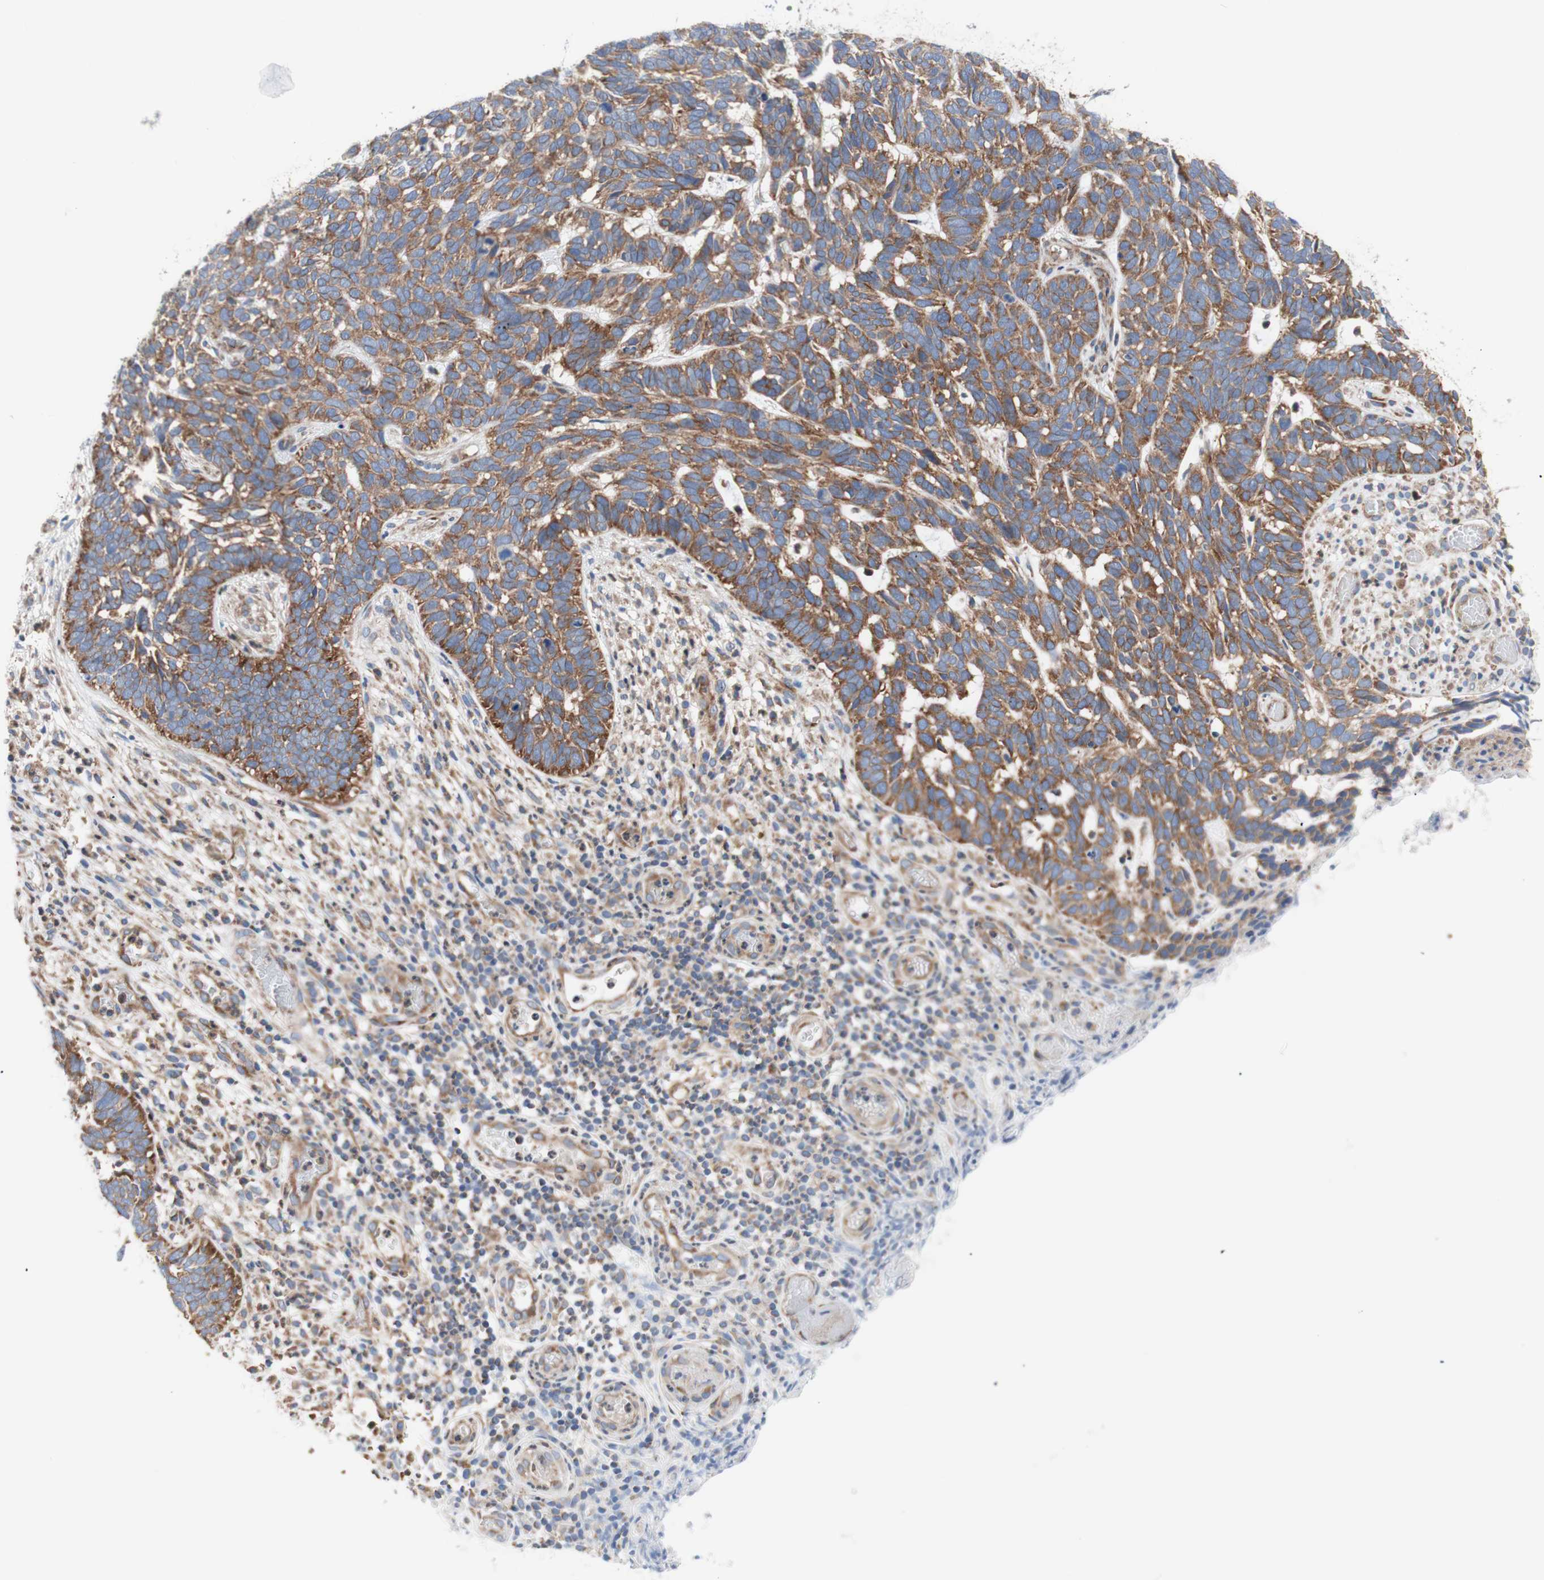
{"staining": {"intensity": "strong", "quantity": ">75%", "location": "cytoplasmic/membranous"}, "tissue": "skin cancer", "cell_type": "Tumor cells", "image_type": "cancer", "snomed": [{"axis": "morphology", "description": "Basal cell carcinoma"}, {"axis": "topography", "description": "Skin"}], "caption": "Protein analysis of skin cancer tissue reveals strong cytoplasmic/membranous expression in approximately >75% of tumor cells.", "gene": "FMR1", "patient": {"sex": "male", "age": 87}}